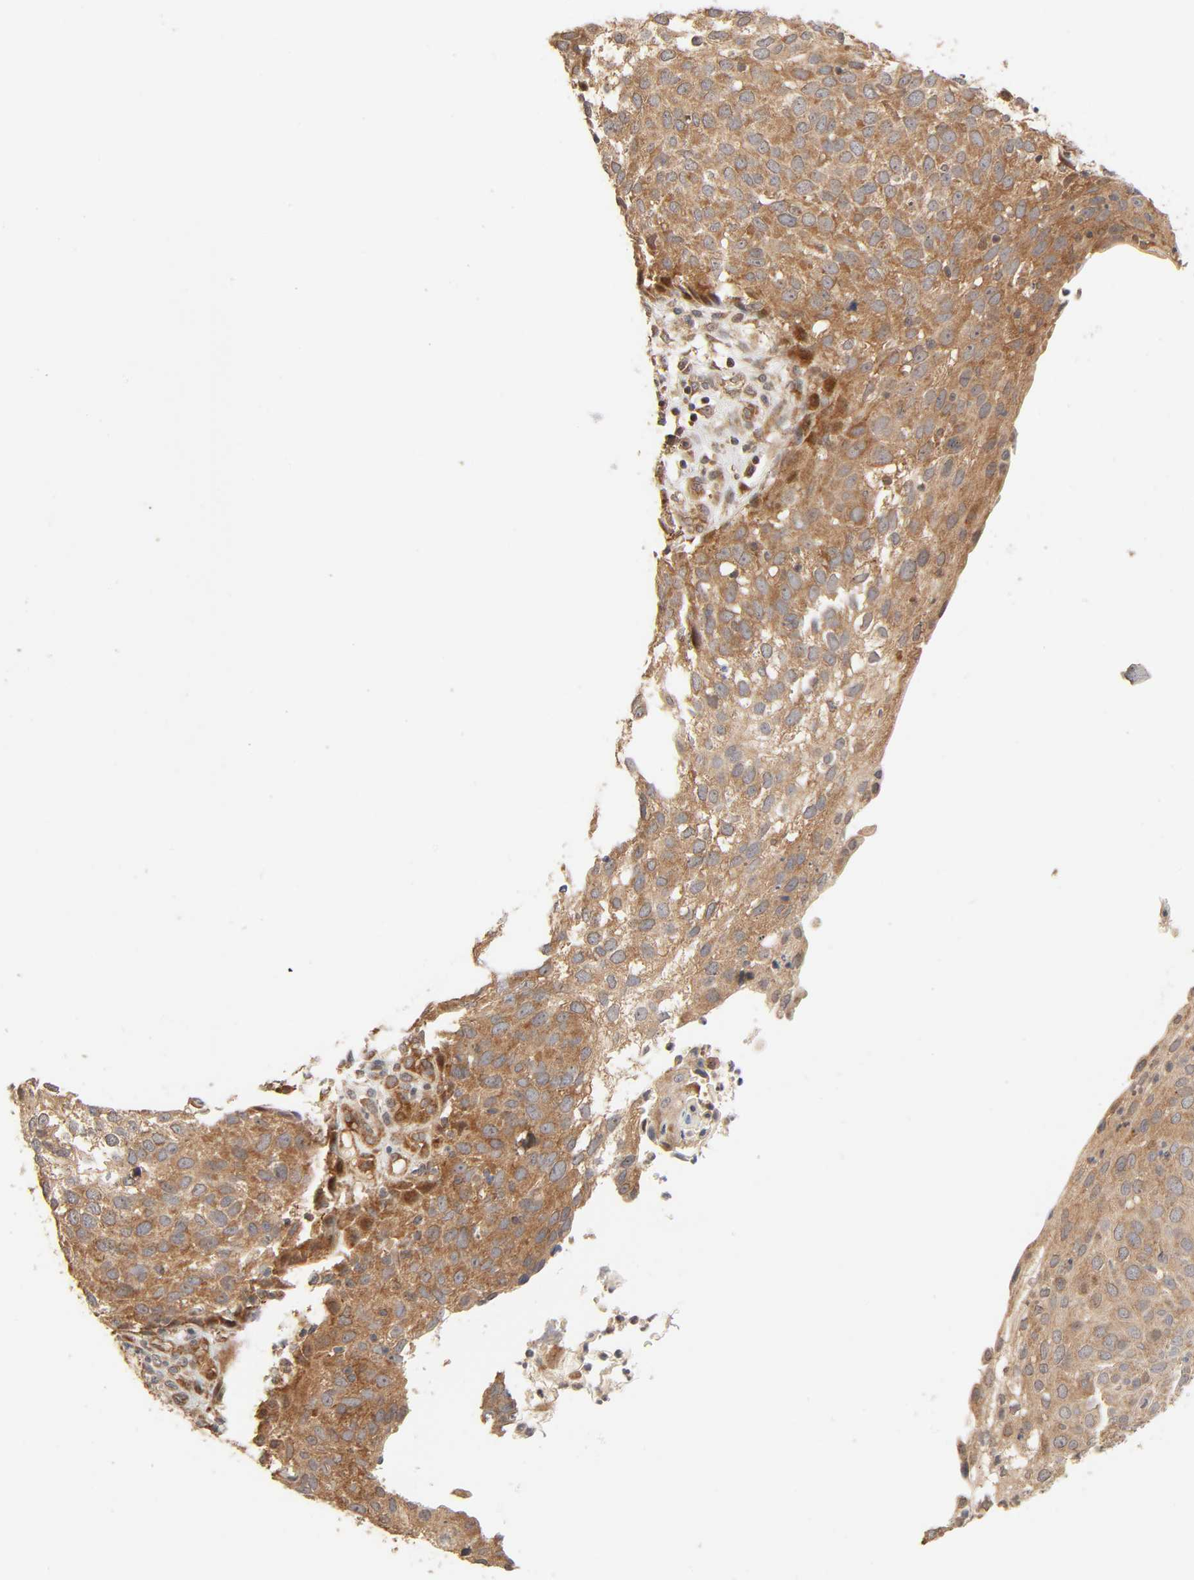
{"staining": {"intensity": "moderate", "quantity": ">75%", "location": "cytoplasmic/membranous"}, "tissue": "skin cancer", "cell_type": "Tumor cells", "image_type": "cancer", "snomed": [{"axis": "morphology", "description": "Squamous cell carcinoma, NOS"}, {"axis": "topography", "description": "Skin"}], "caption": "Human skin cancer stained for a protein (brown) reveals moderate cytoplasmic/membranous positive expression in about >75% of tumor cells.", "gene": "NEMF", "patient": {"sex": "male", "age": 87}}